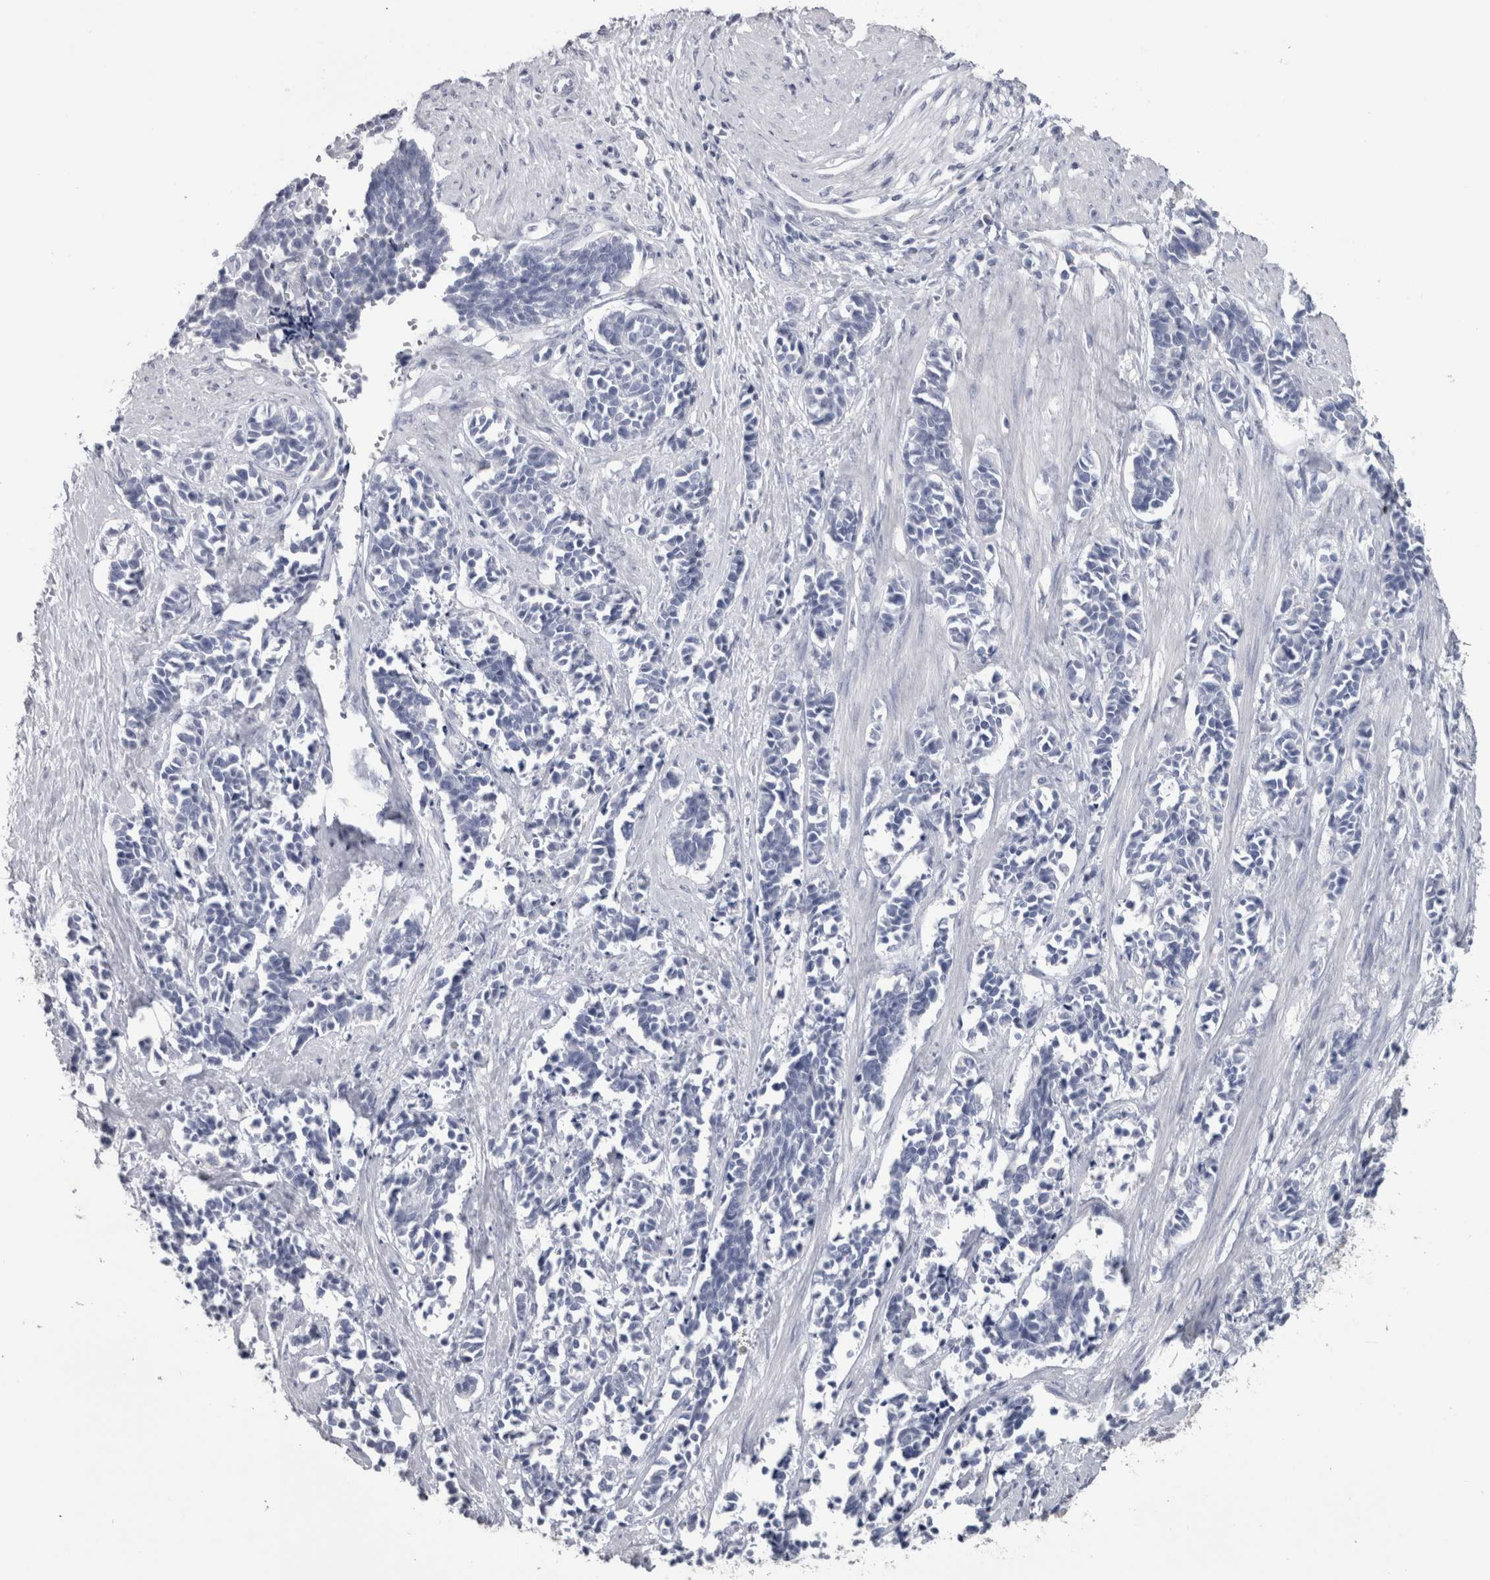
{"staining": {"intensity": "negative", "quantity": "none", "location": "none"}, "tissue": "cervical cancer", "cell_type": "Tumor cells", "image_type": "cancer", "snomed": [{"axis": "morphology", "description": "Squamous cell carcinoma, NOS"}, {"axis": "topography", "description": "Cervix"}], "caption": "DAB immunohistochemical staining of cervical cancer (squamous cell carcinoma) displays no significant positivity in tumor cells. (Immunohistochemistry, brightfield microscopy, high magnification).", "gene": "PTH", "patient": {"sex": "female", "age": 35}}